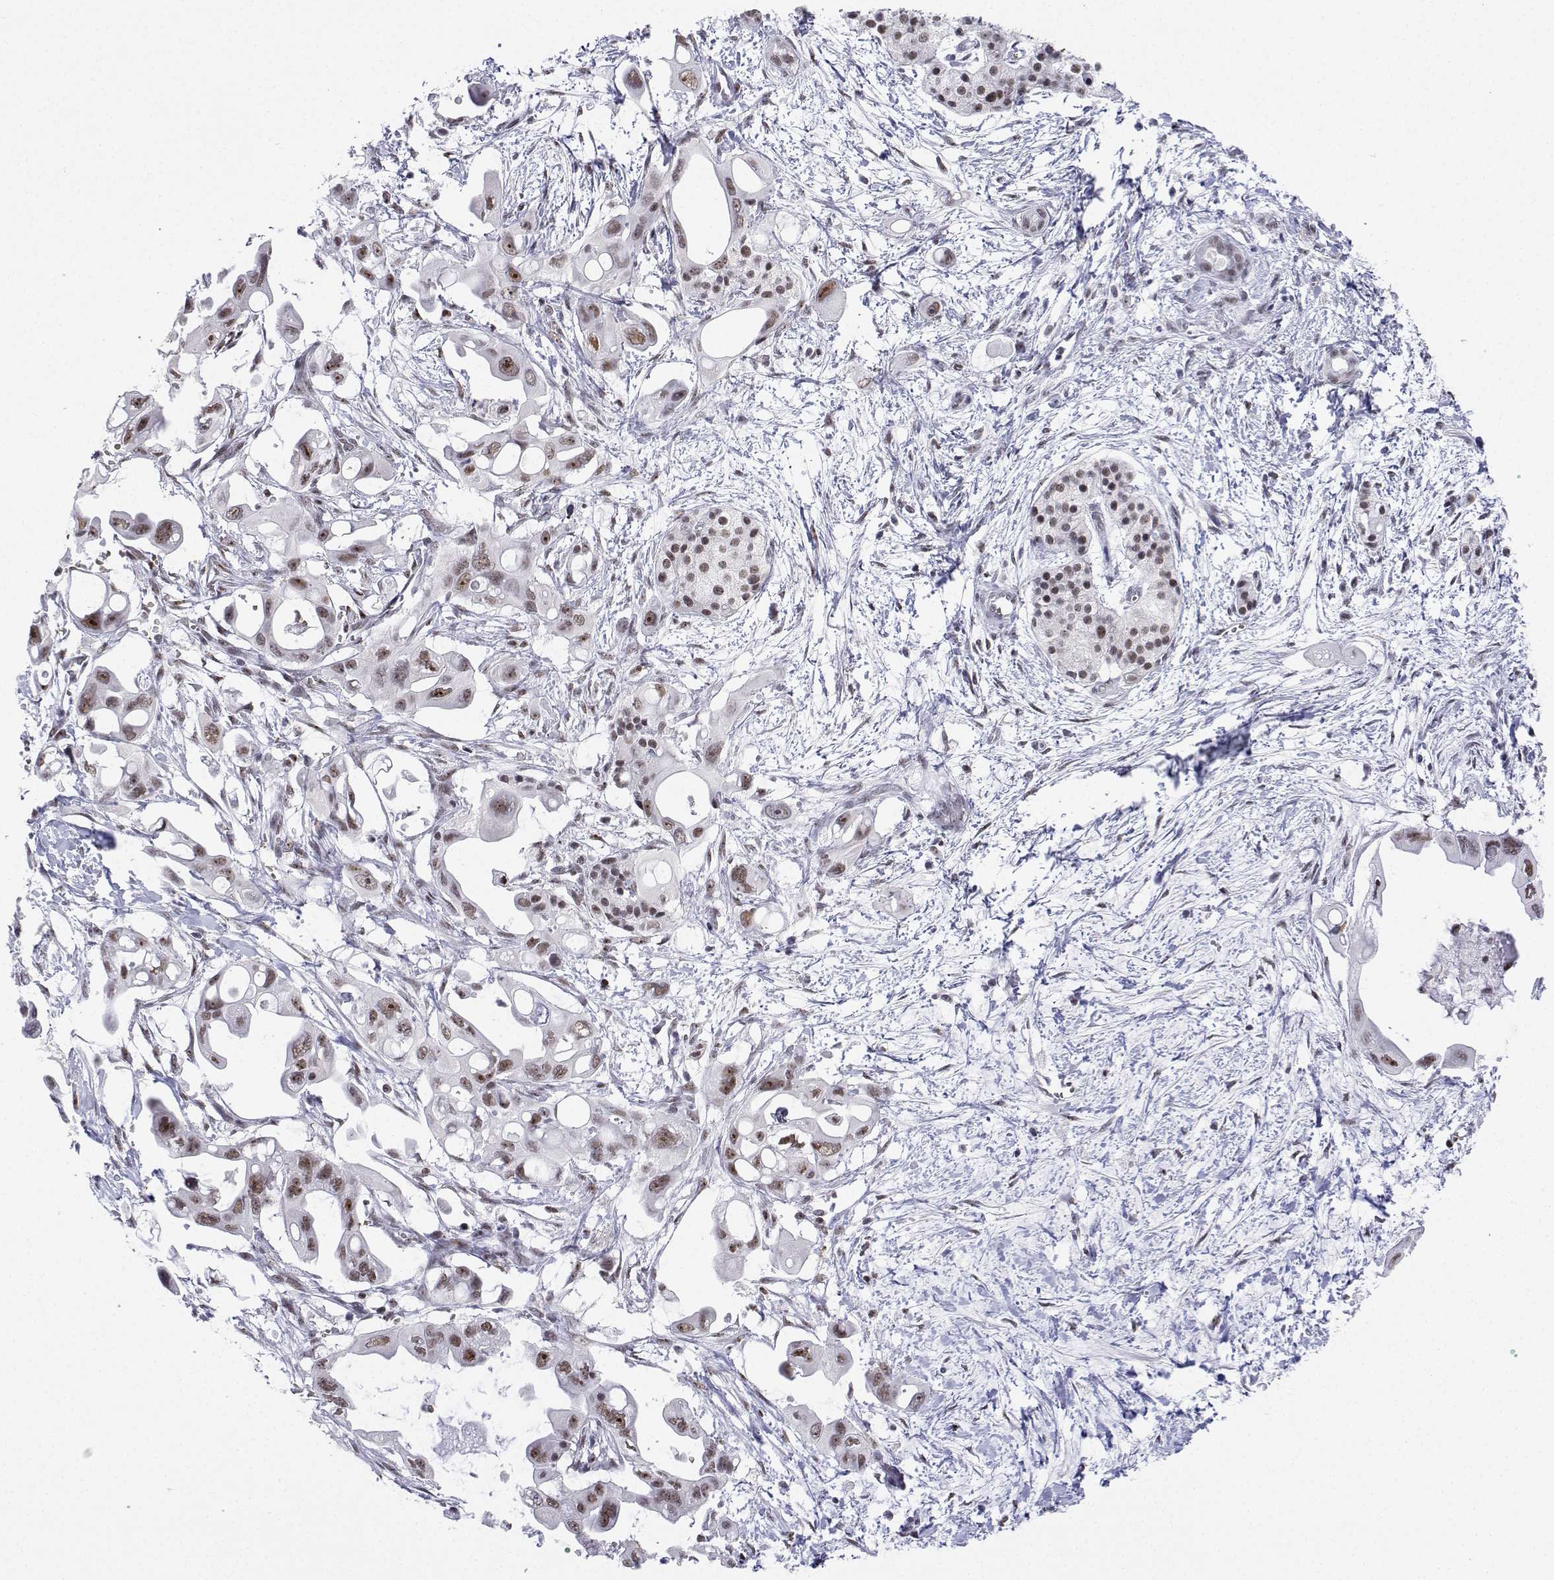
{"staining": {"intensity": "moderate", "quantity": ">75%", "location": "nuclear"}, "tissue": "pancreatic cancer", "cell_type": "Tumor cells", "image_type": "cancer", "snomed": [{"axis": "morphology", "description": "Adenocarcinoma, NOS"}, {"axis": "topography", "description": "Pancreas"}], "caption": "Immunohistochemistry (IHC) image of neoplastic tissue: human pancreatic cancer (adenocarcinoma) stained using immunohistochemistry (IHC) reveals medium levels of moderate protein expression localized specifically in the nuclear of tumor cells, appearing as a nuclear brown color.", "gene": "ADAR", "patient": {"sex": "male", "age": 61}}